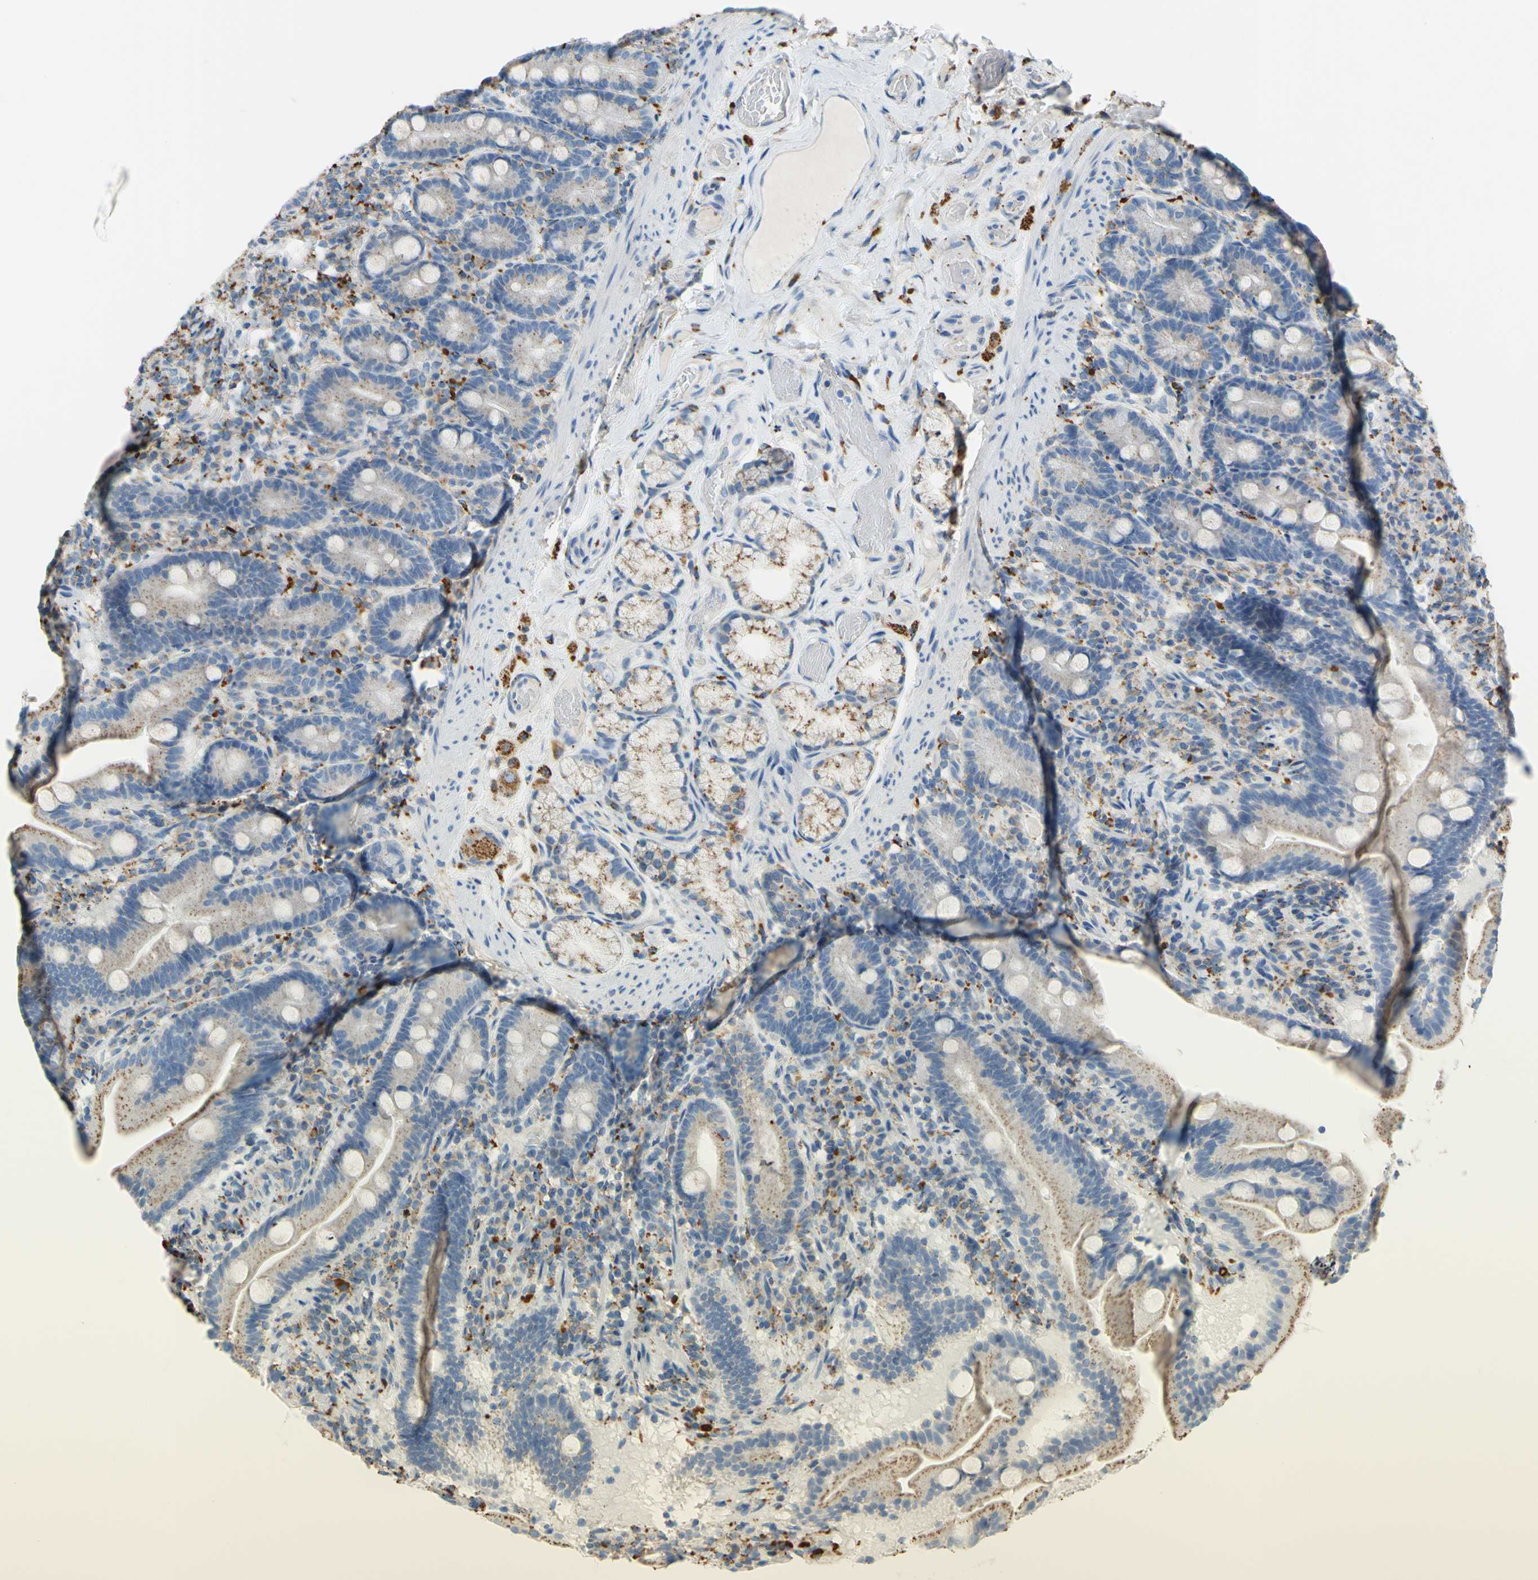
{"staining": {"intensity": "moderate", "quantity": ">75%", "location": "cytoplasmic/membranous"}, "tissue": "duodenum", "cell_type": "Glandular cells", "image_type": "normal", "snomed": [{"axis": "morphology", "description": "Normal tissue, NOS"}, {"axis": "topography", "description": "Duodenum"}], "caption": "Immunohistochemical staining of normal duodenum displays >75% levels of moderate cytoplasmic/membranous protein staining in approximately >75% of glandular cells. (brown staining indicates protein expression, while blue staining denotes nuclei).", "gene": "CTSD", "patient": {"sex": "male", "age": 54}}